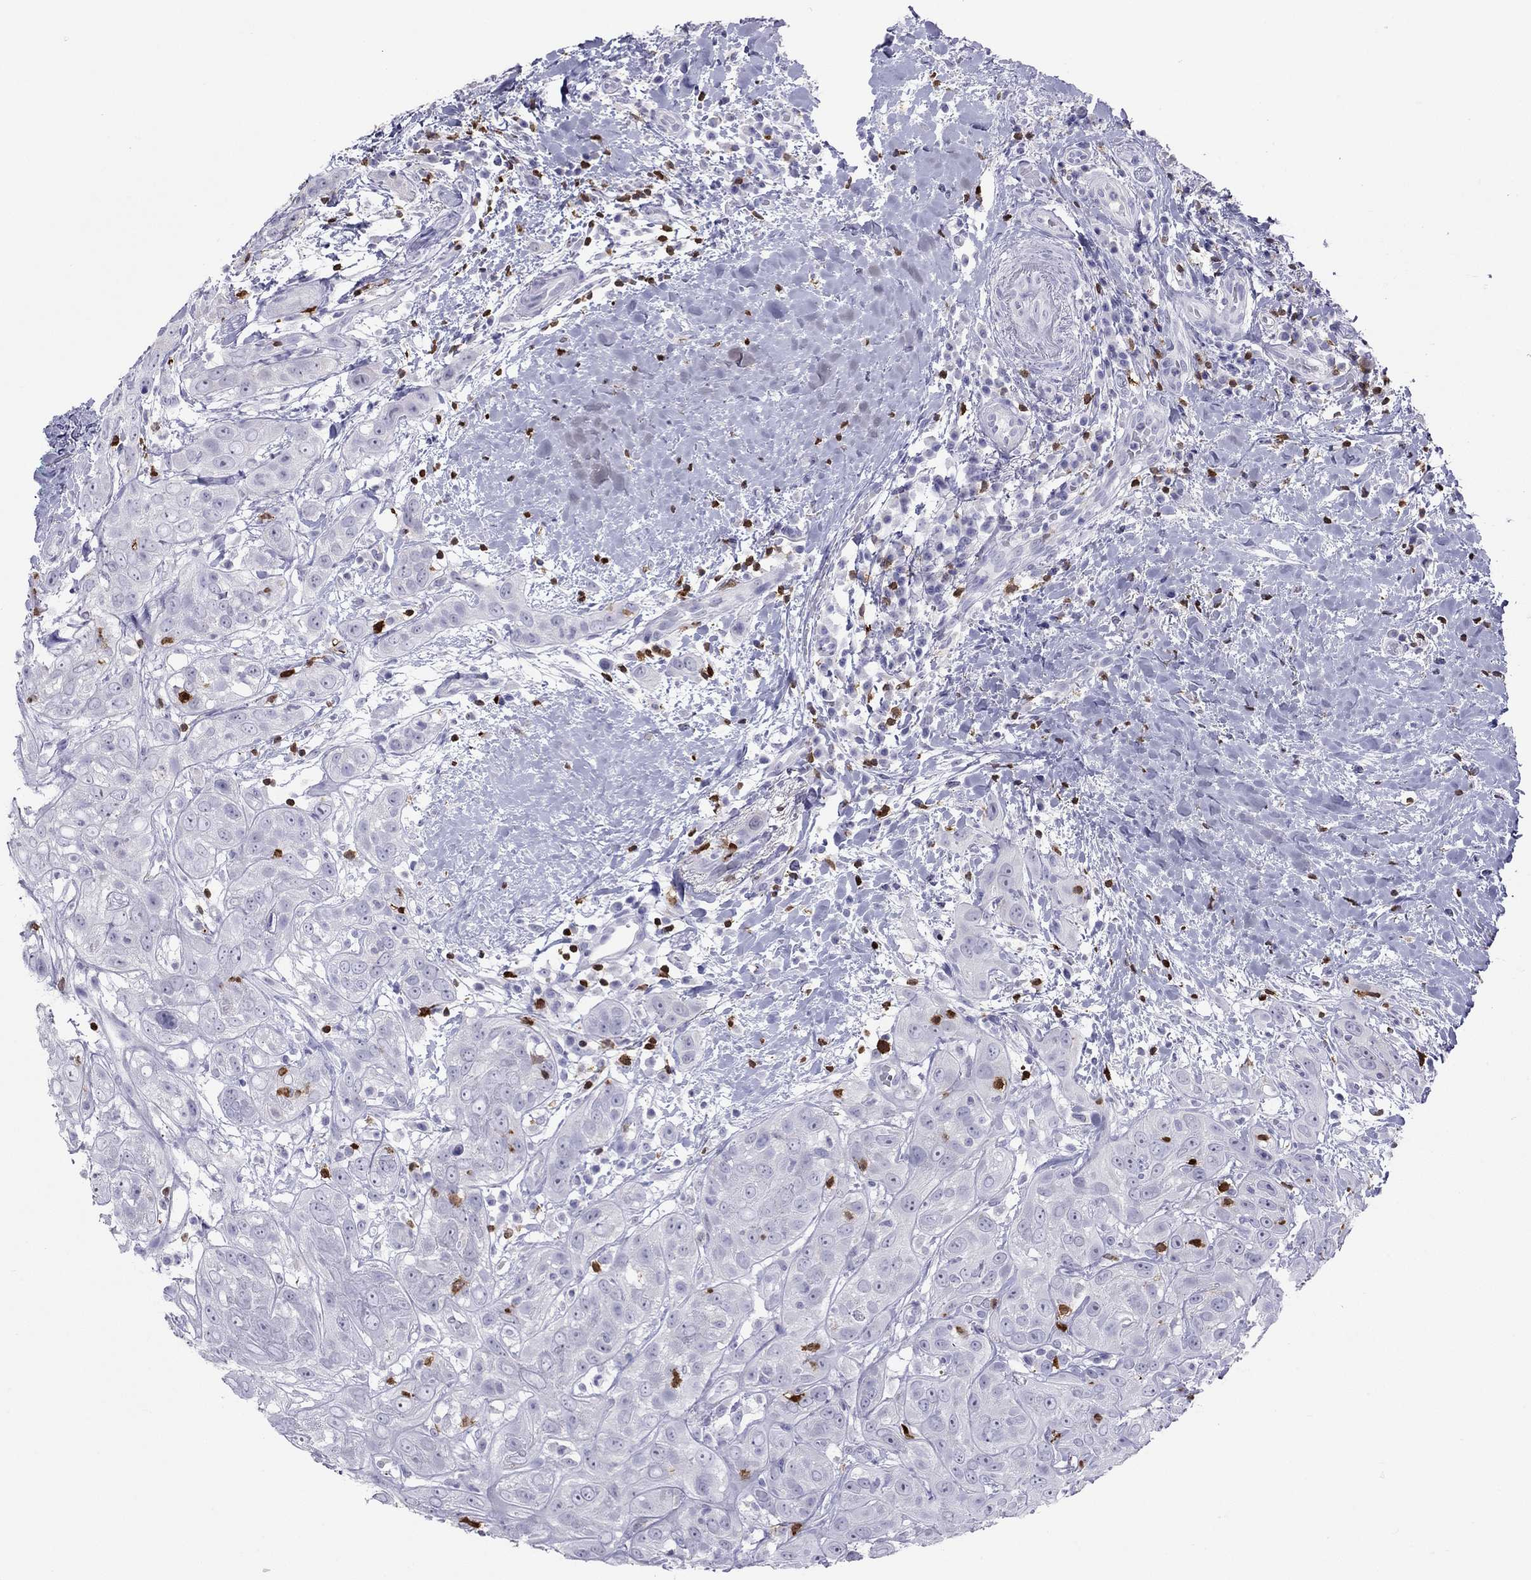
{"staining": {"intensity": "negative", "quantity": "none", "location": "none"}, "tissue": "head and neck cancer", "cell_type": "Tumor cells", "image_type": "cancer", "snomed": [{"axis": "morphology", "description": "Normal tissue, NOS"}, {"axis": "morphology", "description": "Squamous cell carcinoma, NOS"}, {"axis": "topography", "description": "Oral tissue"}, {"axis": "topography", "description": "Salivary gland"}, {"axis": "topography", "description": "Head-Neck"}], "caption": "Tumor cells are negative for protein expression in human head and neck cancer.", "gene": "SH2D2A", "patient": {"sex": "female", "age": 62}}